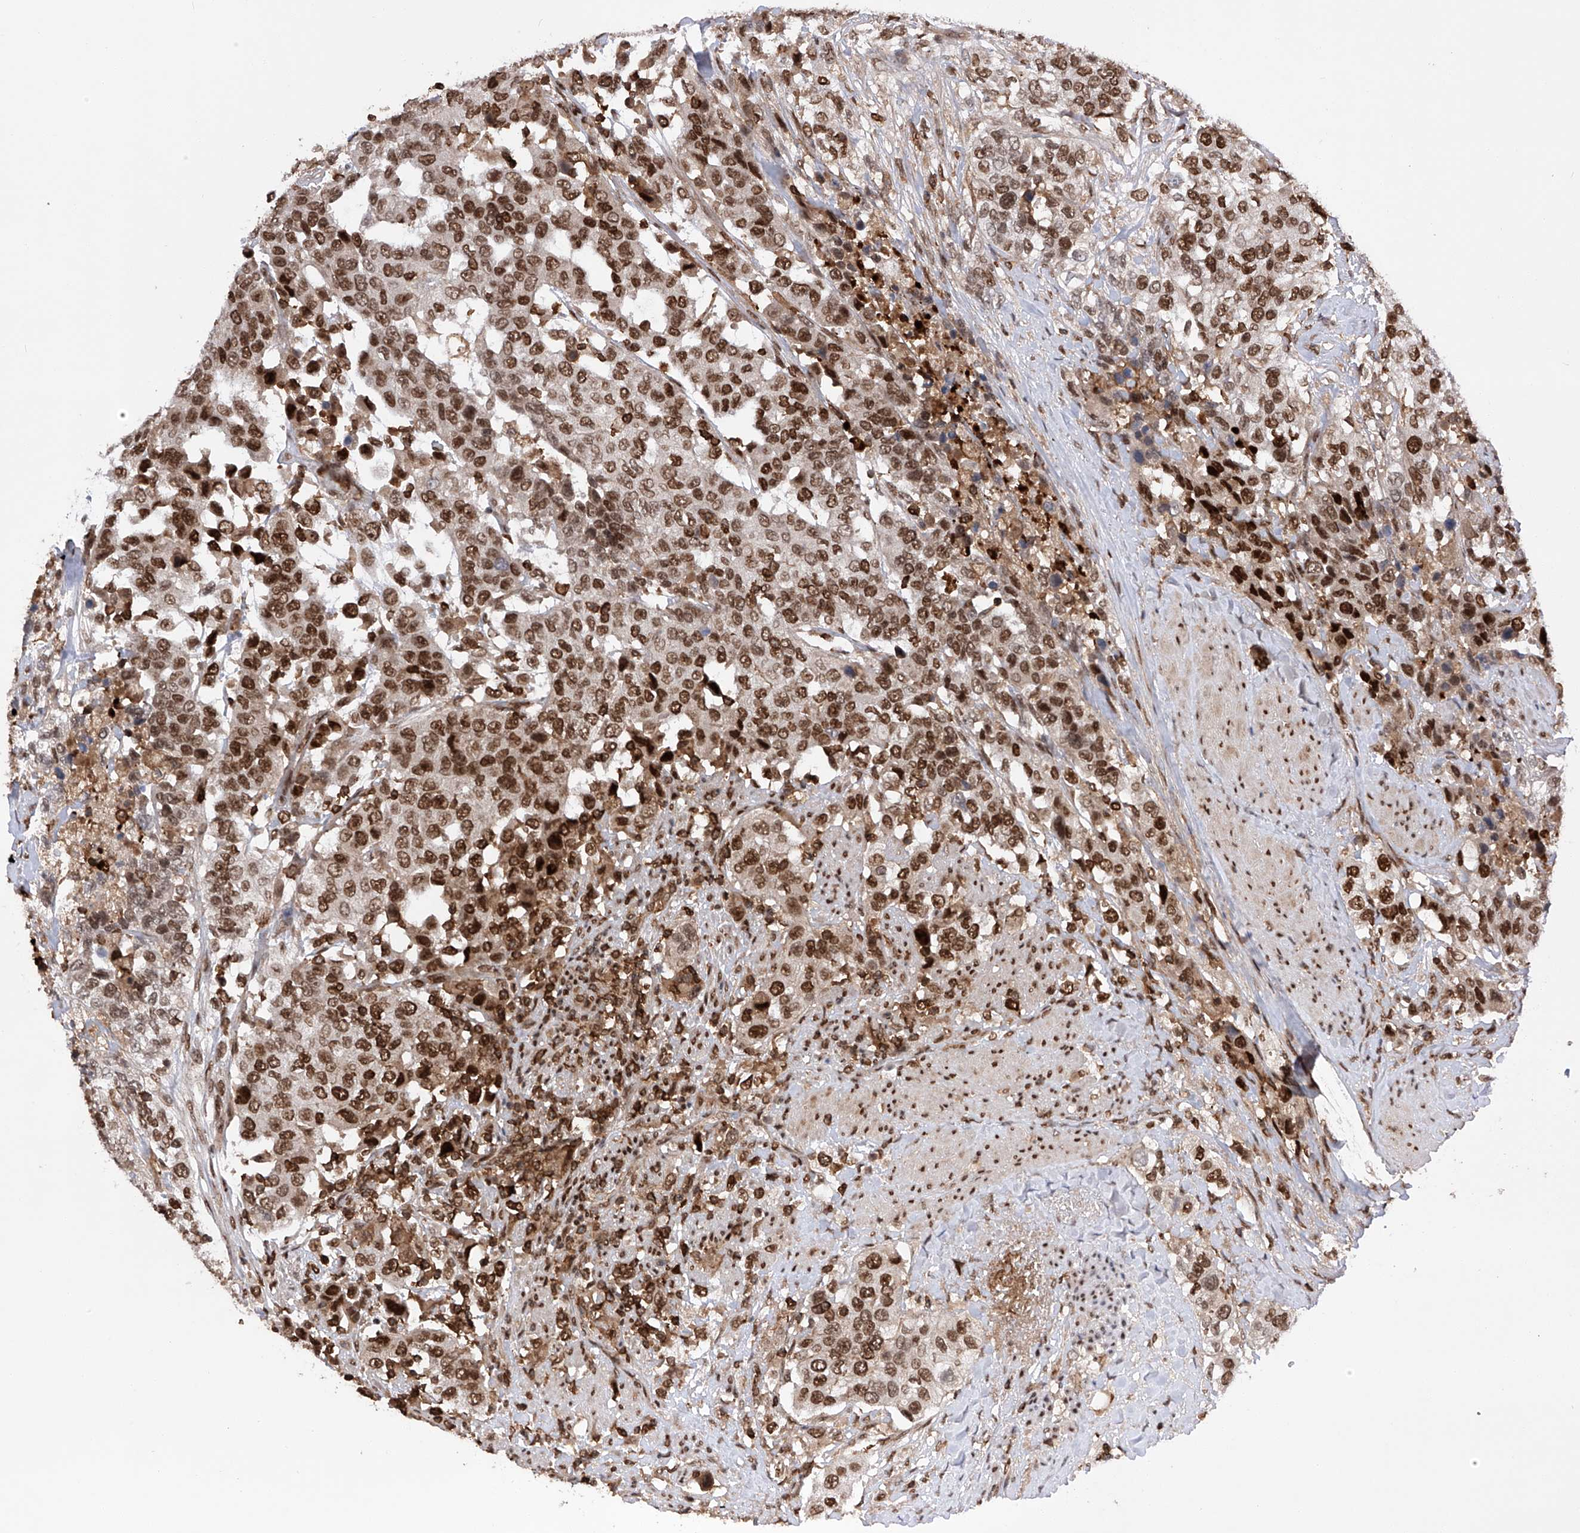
{"staining": {"intensity": "strong", "quantity": ">75%", "location": "nuclear"}, "tissue": "urothelial cancer", "cell_type": "Tumor cells", "image_type": "cancer", "snomed": [{"axis": "morphology", "description": "Urothelial carcinoma, High grade"}, {"axis": "topography", "description": "Urinary bladder"}], "caption": "Protein expression by immunohistochemistry (IHC) reveals strong nuclear staining in about >75% of tumor cells in urothelial cancer.", "gene": "ZNF280D", "patient": {"sex": "female", "age": 80}}